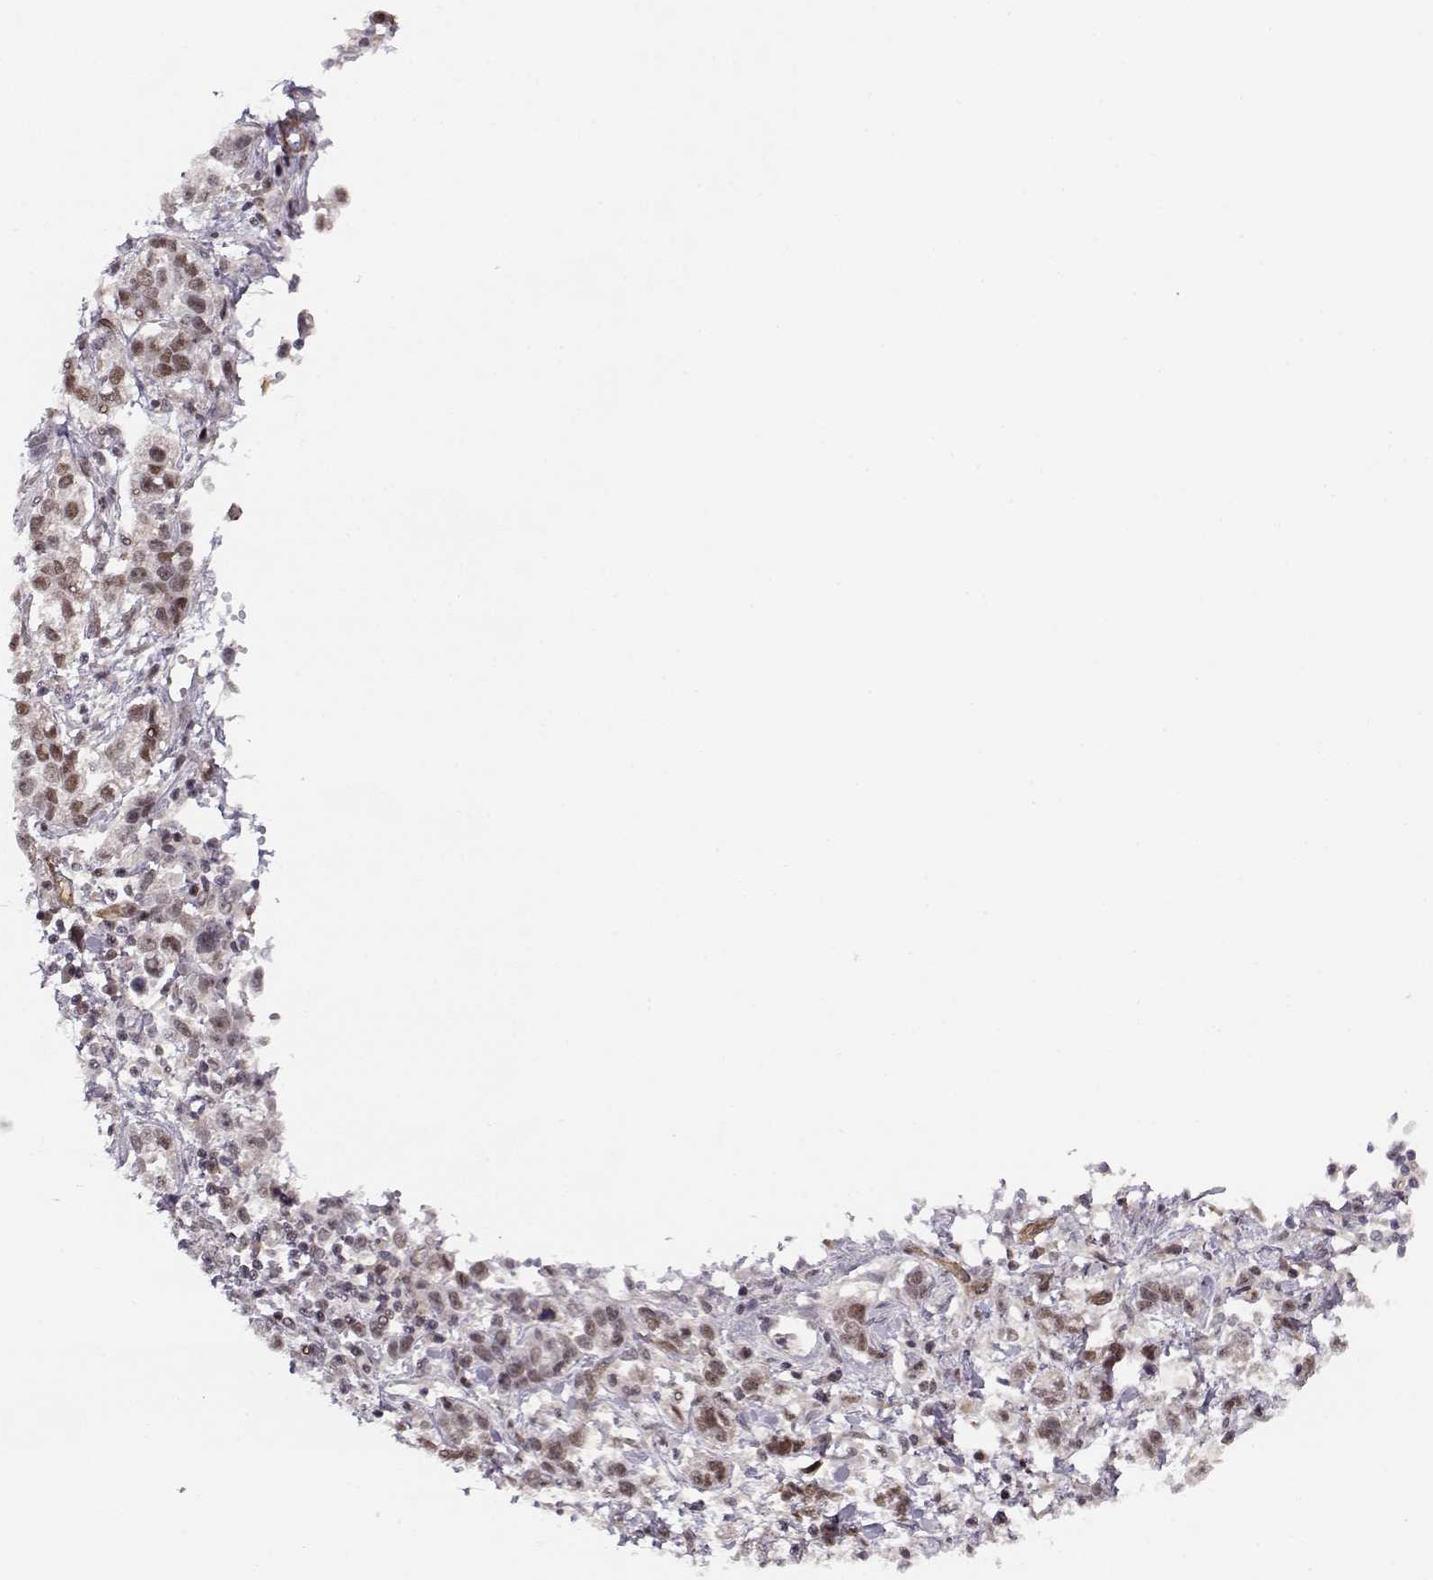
{"staining": {"intensity": "moderate", "quantity": "25%-75%", "location": "nuclear"}, "tissue": "stomach cancer", "cell_type": "Tumor cells", "image_type": "cancer", "snomed": [{"axis": "morphology", "description": "Adenocarcinoma, NOS"}, {"axis": "topography", "description": "Stomach"}], "caption": "A histopathology image showing moderate nuclear staining in about 25%-75% of tumor cells in stomach cancer (adenocarcinoma), as visualized by brown immunohistochemical staining.", "gene": "CIR1", "patient": {"sex": "male", "age": 93}}